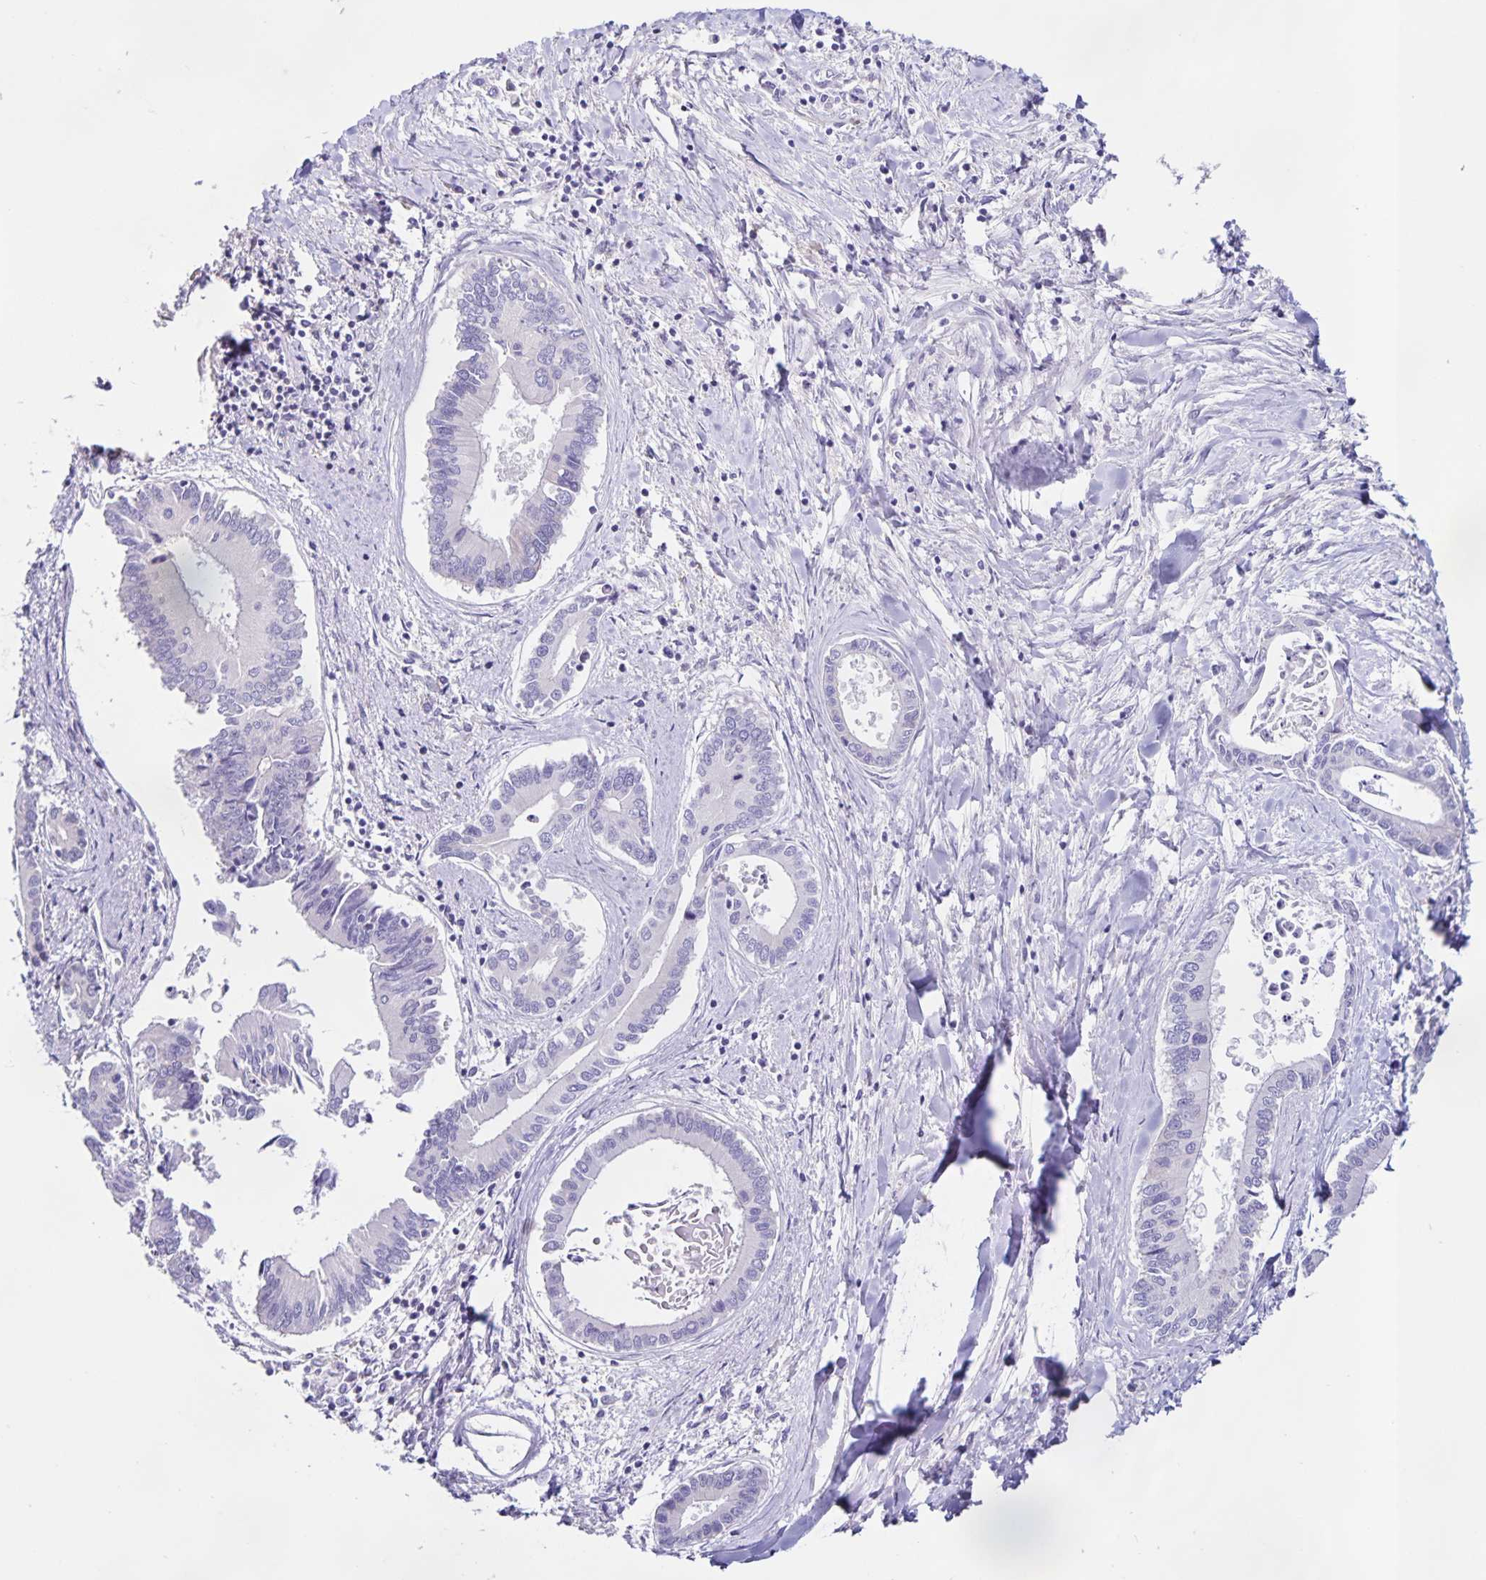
{"staining": {"intensity": "negative", "quantity": "none", "location": "none"}, "tissue": "liver cancer", "cell_type": "Tumor cells", "image_type": "cancer", "snomed": [{"axis": "morphology", "description": "Cholangiocarcinoma"}, {"axis": "topography", "description": "Liver"}], "caption": "Immunohistochemistry (IHC) of liver cholangiocarcinoma displays no staining in tumor cells.", "gene": "BOLL", "patient": {"sex": "male", "age": 66}}